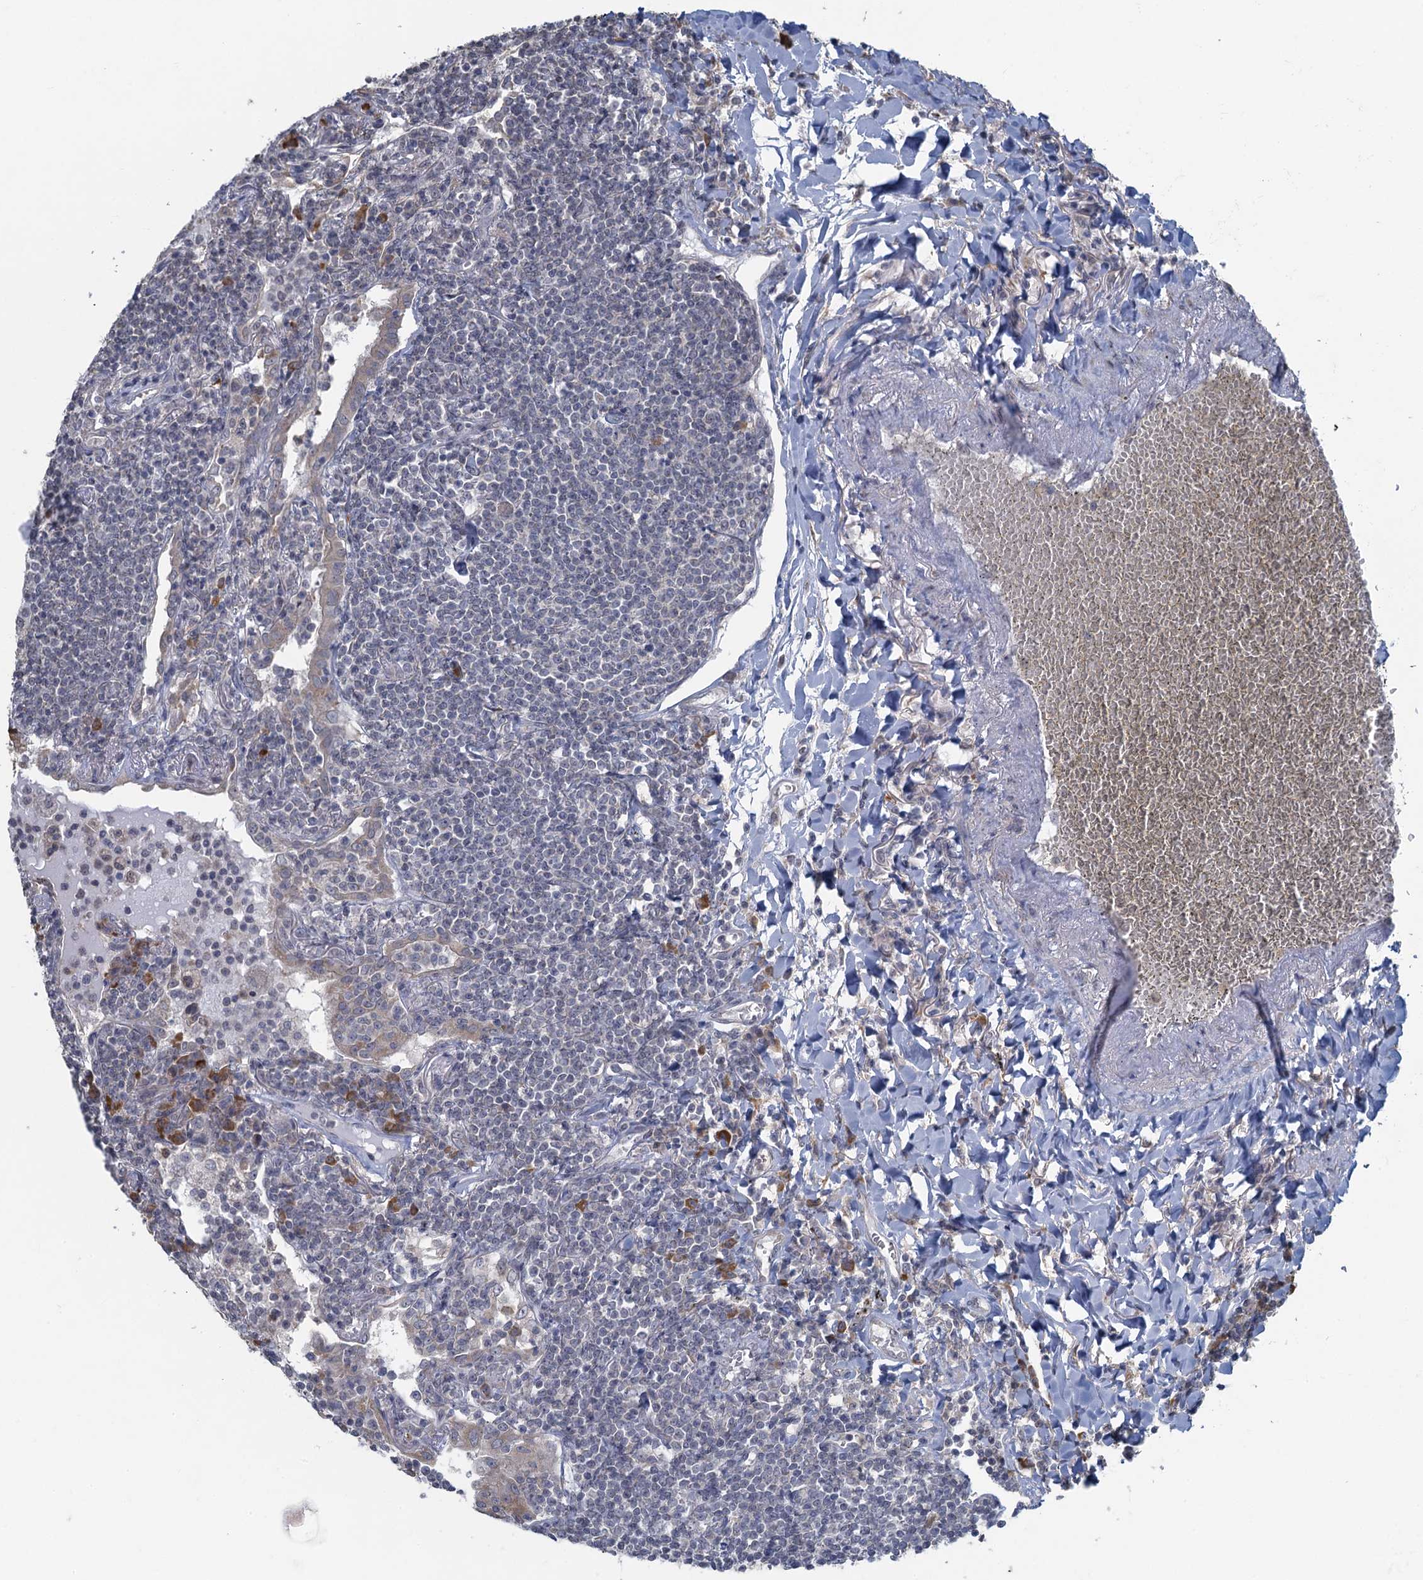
{"staining": {"intensity": "negative", "quantity": "none", "location": "none"}, "tissue": "lymphoma", "cell_type": "Tumor cells", "image_type": "cancer", "snomed": [{"axis": "morphology", "description": "Malignant lymphoma, non-Hodgkin's type, Low grade"}, {"axis": "topography", "description": "Lung"}], "caption": "Immunohistochemistry histopathology image of lymphoma stained for a protein (brown), which shows no expression in tumor cells. (DAB immunohistochemistry (IHC) with hematoxylin counter stain).", "gene": "TEX35", "patient": {"sex": "female", "age": 71}}